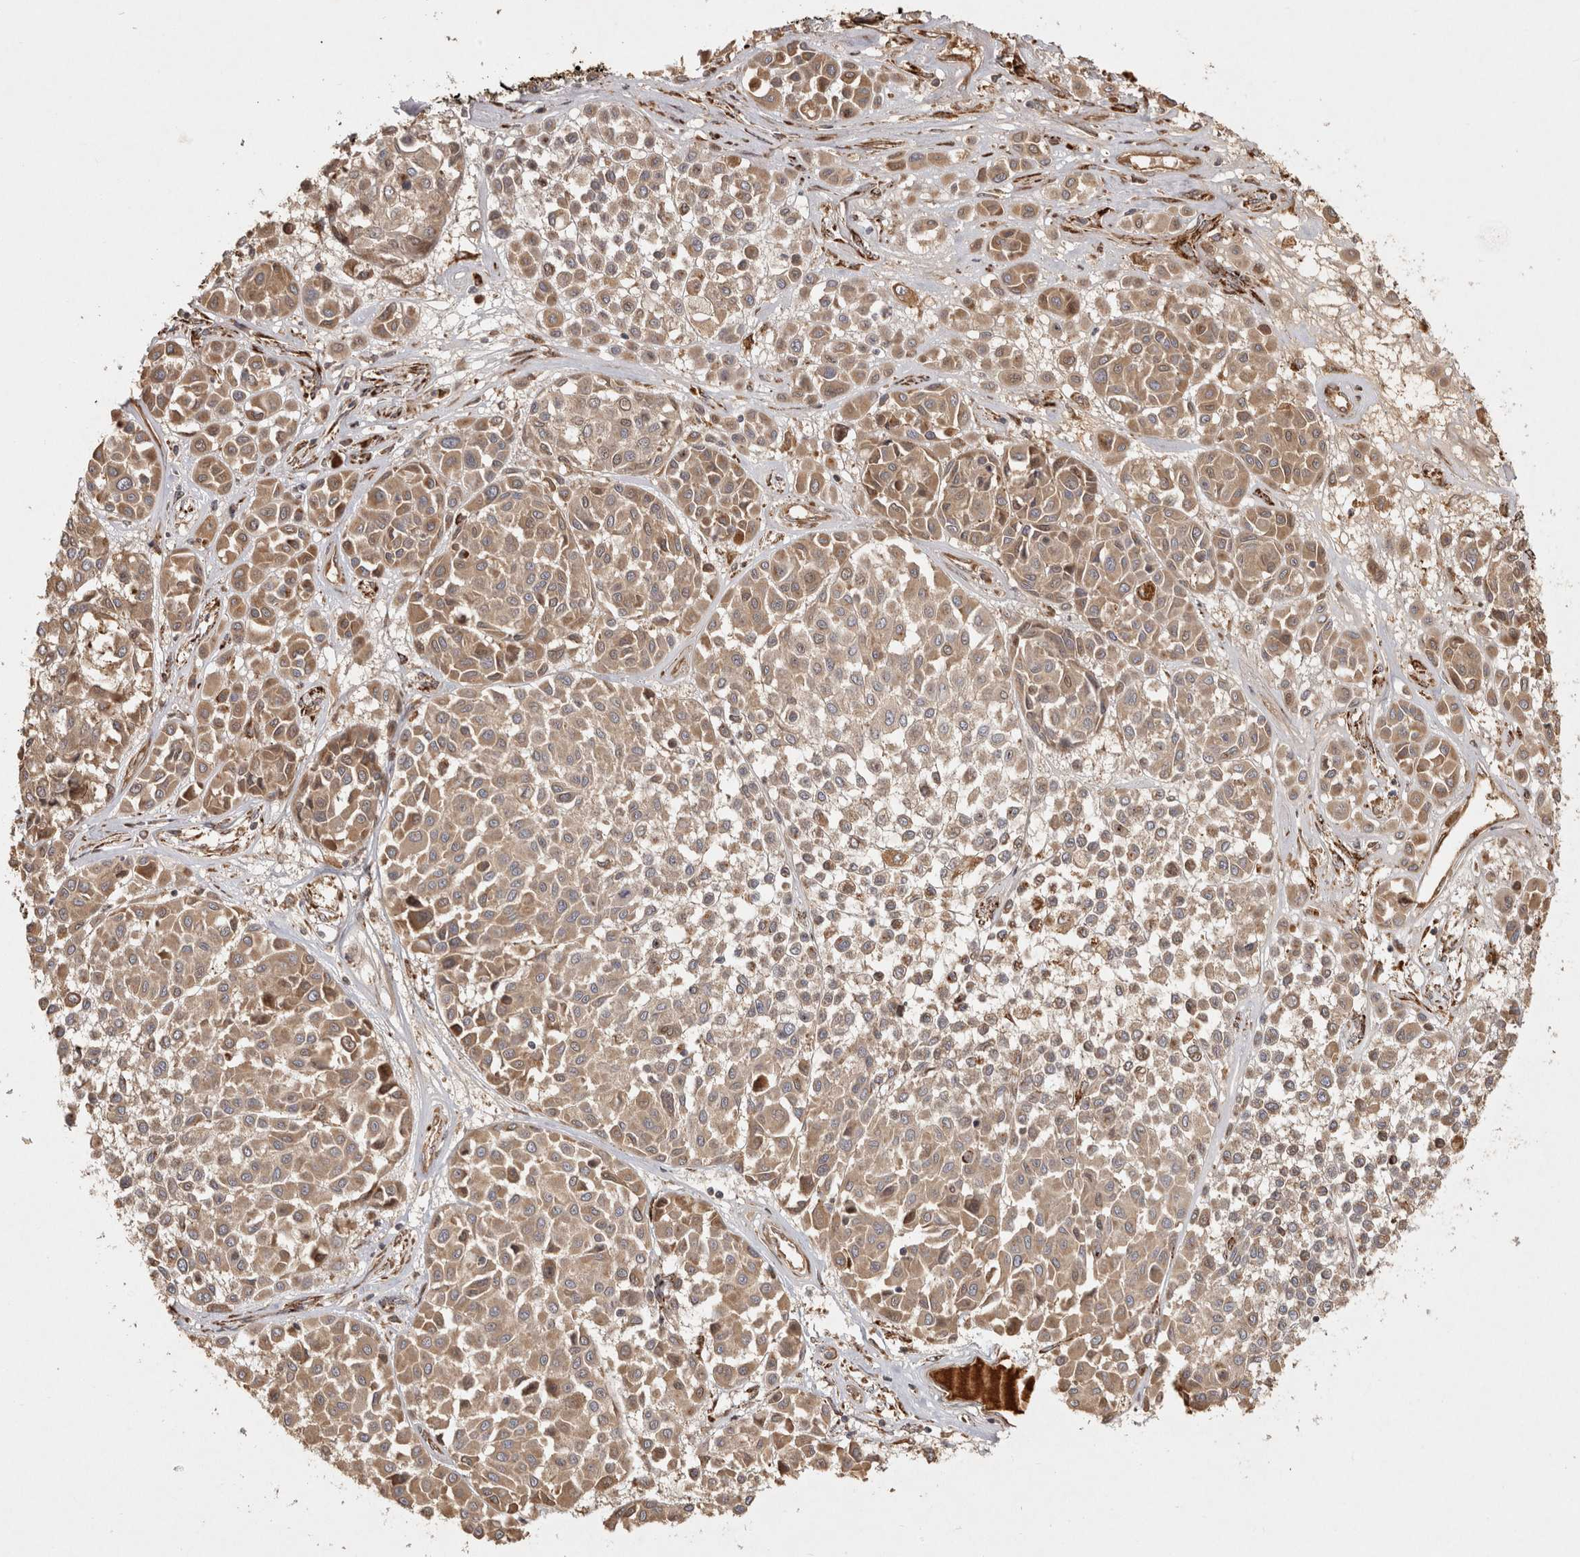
{"staining": {"intensity": "weak", "quantity": ">75%", "location": "cytoplasmic/membranous"}, "tissue": "melanoma", "cell_type": "Tumor cells", "image_type": "cancer", "snomed": [{"axis": "morphology", "description": "Malignant melanoma, Metastatic site"}, {"axis": "topography", "description": "Soft tissue"}], "caption": "Weak cytoplasmic/membranous positivity is identified in about >75% of tumor cells in melanoma. (DAB (3,3'-diaminobenzidine) = brown stain, brightfield microscopy at high magnification).", "gene": "CAMSAP2", "patient": {"sex": "male", "age": 41}}